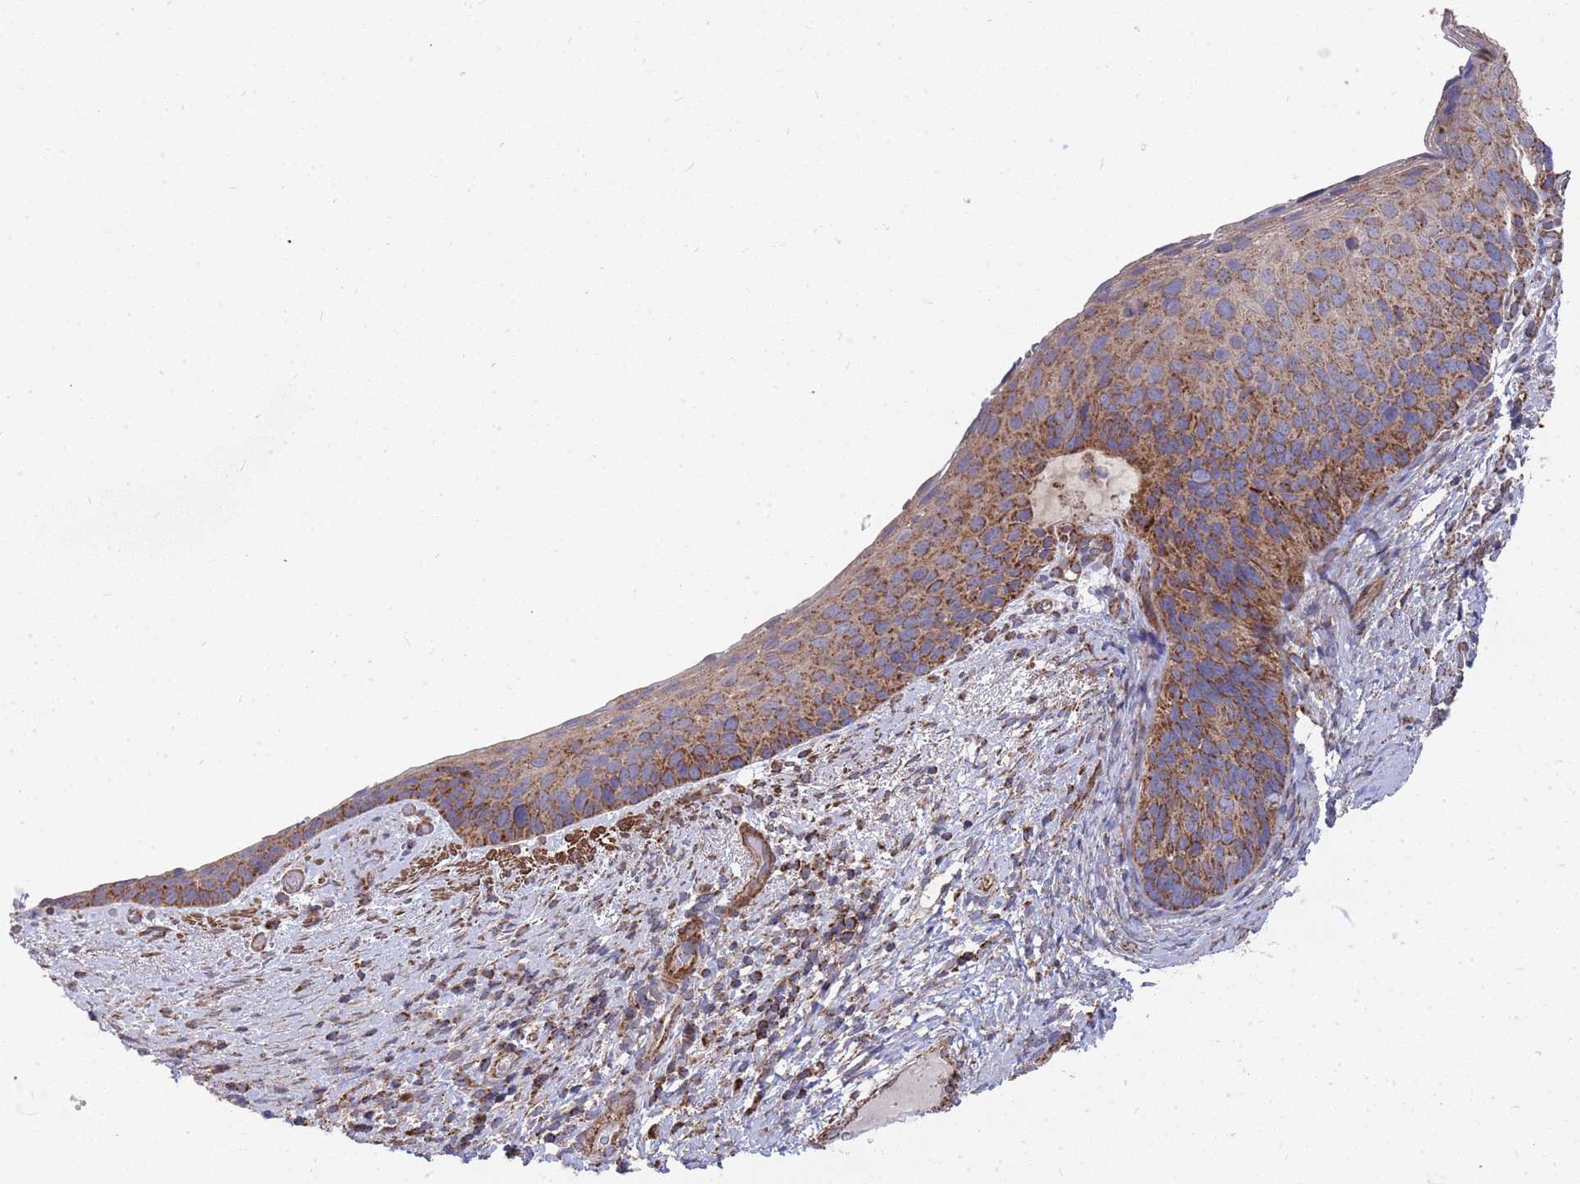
{"staining": {"intensity": "moderate", "quantity": ">75%", "location": "cytoplasmic/membranous"}, "tissue": "cervical cancer", "cell_type": "Tumor cells", "image_type": "cancer", "snomed": [{"axis": "morphology", "description": "Squamous cell carcinoma, NOS"}, {"axis": "topography", "description": "Cervix"}], "caption": "Protein staining of cervical squamous cell carcinoma tissue displays moderate cytoplasmic/membranous staining in approximately >75% of tumor cells.", "gene": "WDFY3", "patient": {"sex": "female", "age": 80}}